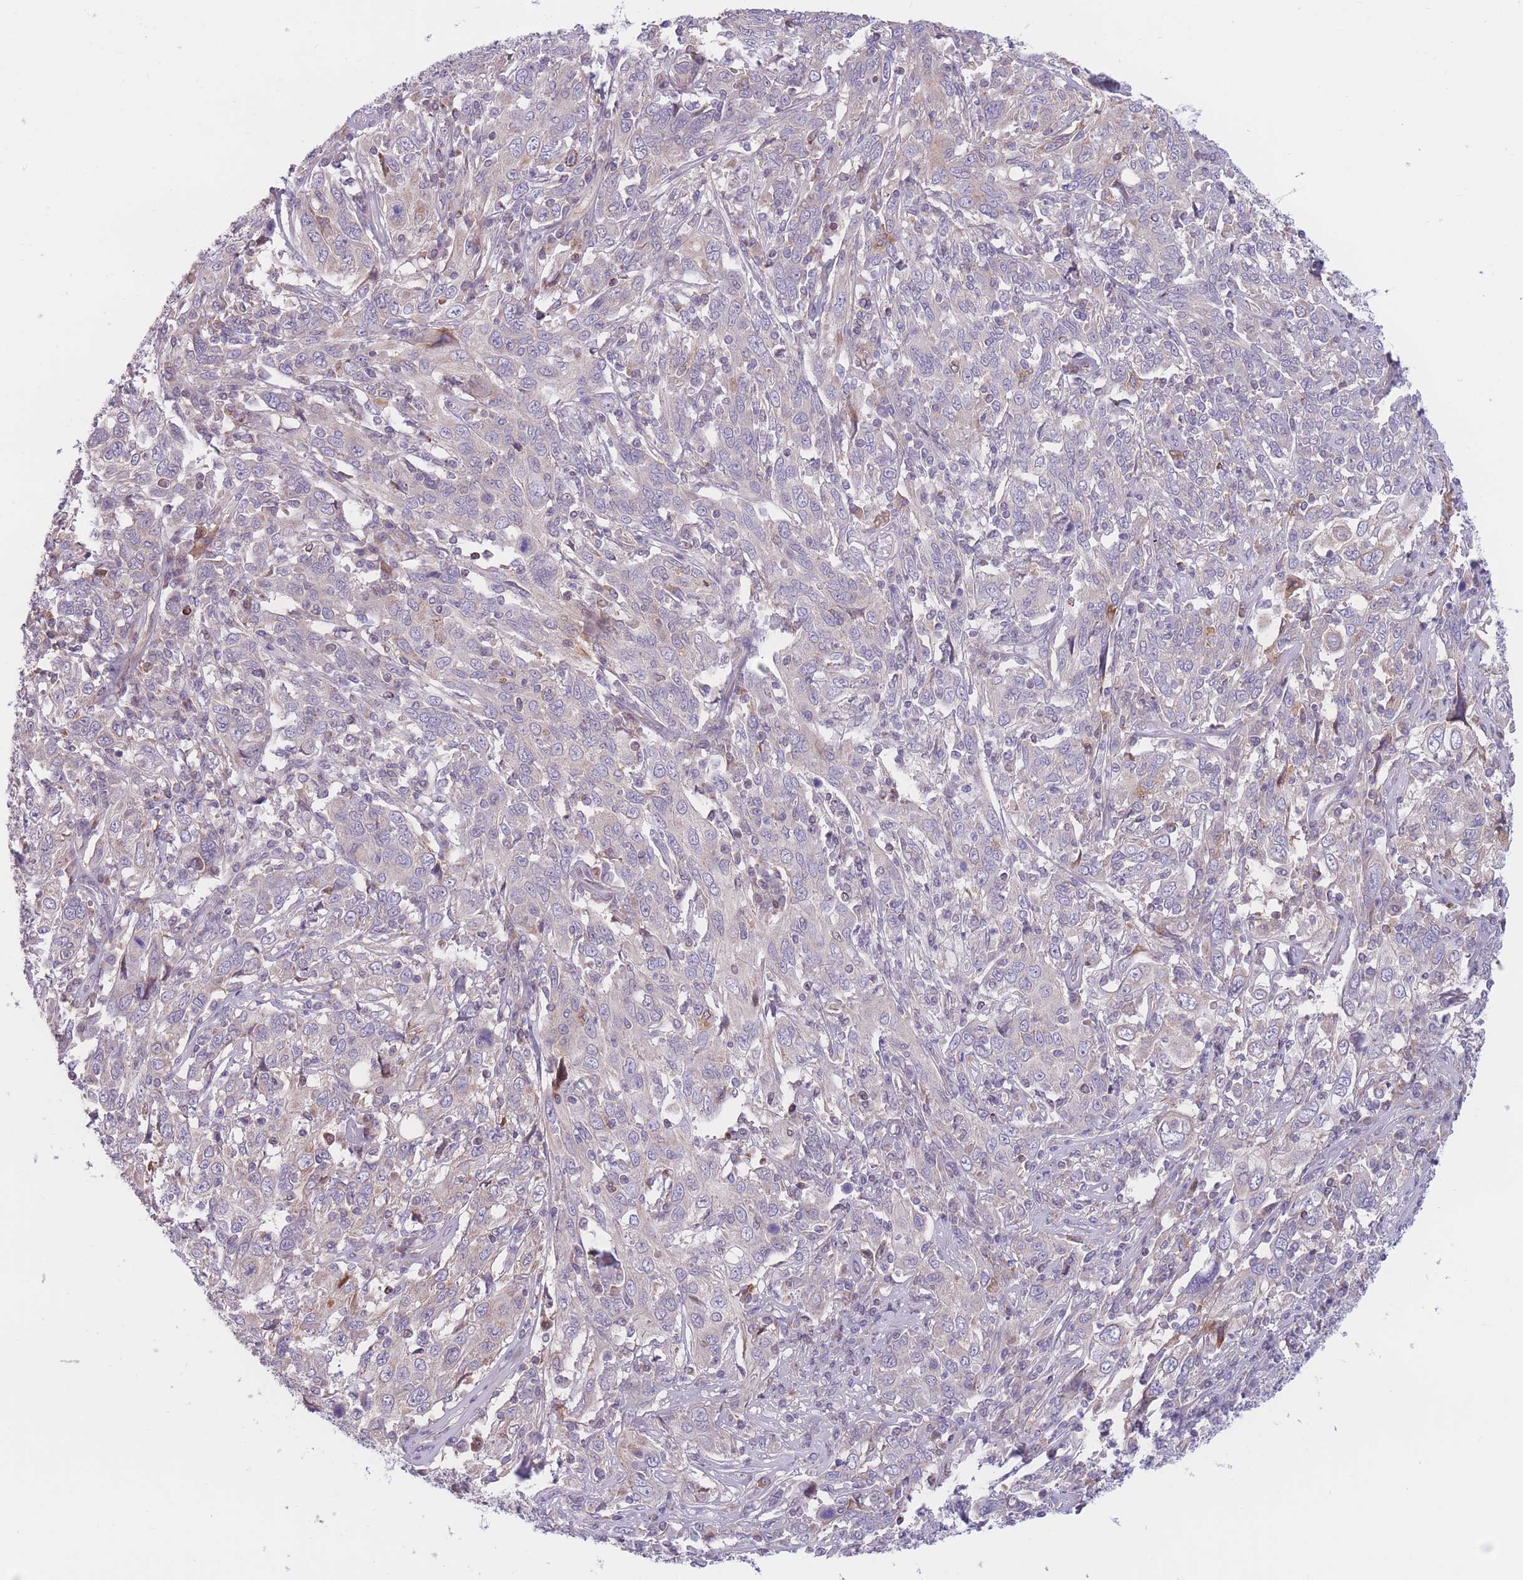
{"staining": {"intensity": "negative", "quantity": "none", "location": "none"}, "tissue": "cervical cancer", "cell_type": "Tumor cells", "image_type": "cancer", "snomed": [{"axis": "morphology", "description": "Squamous cell carcinoma, NOS"}, {"axis": "topography", "description": "Cervix"}], "caption": "Tumor cells are negative for brown protein staining in cervical cancer.", "gene": "PDE4A", "patient": {"sex": "female", "age": 46}}